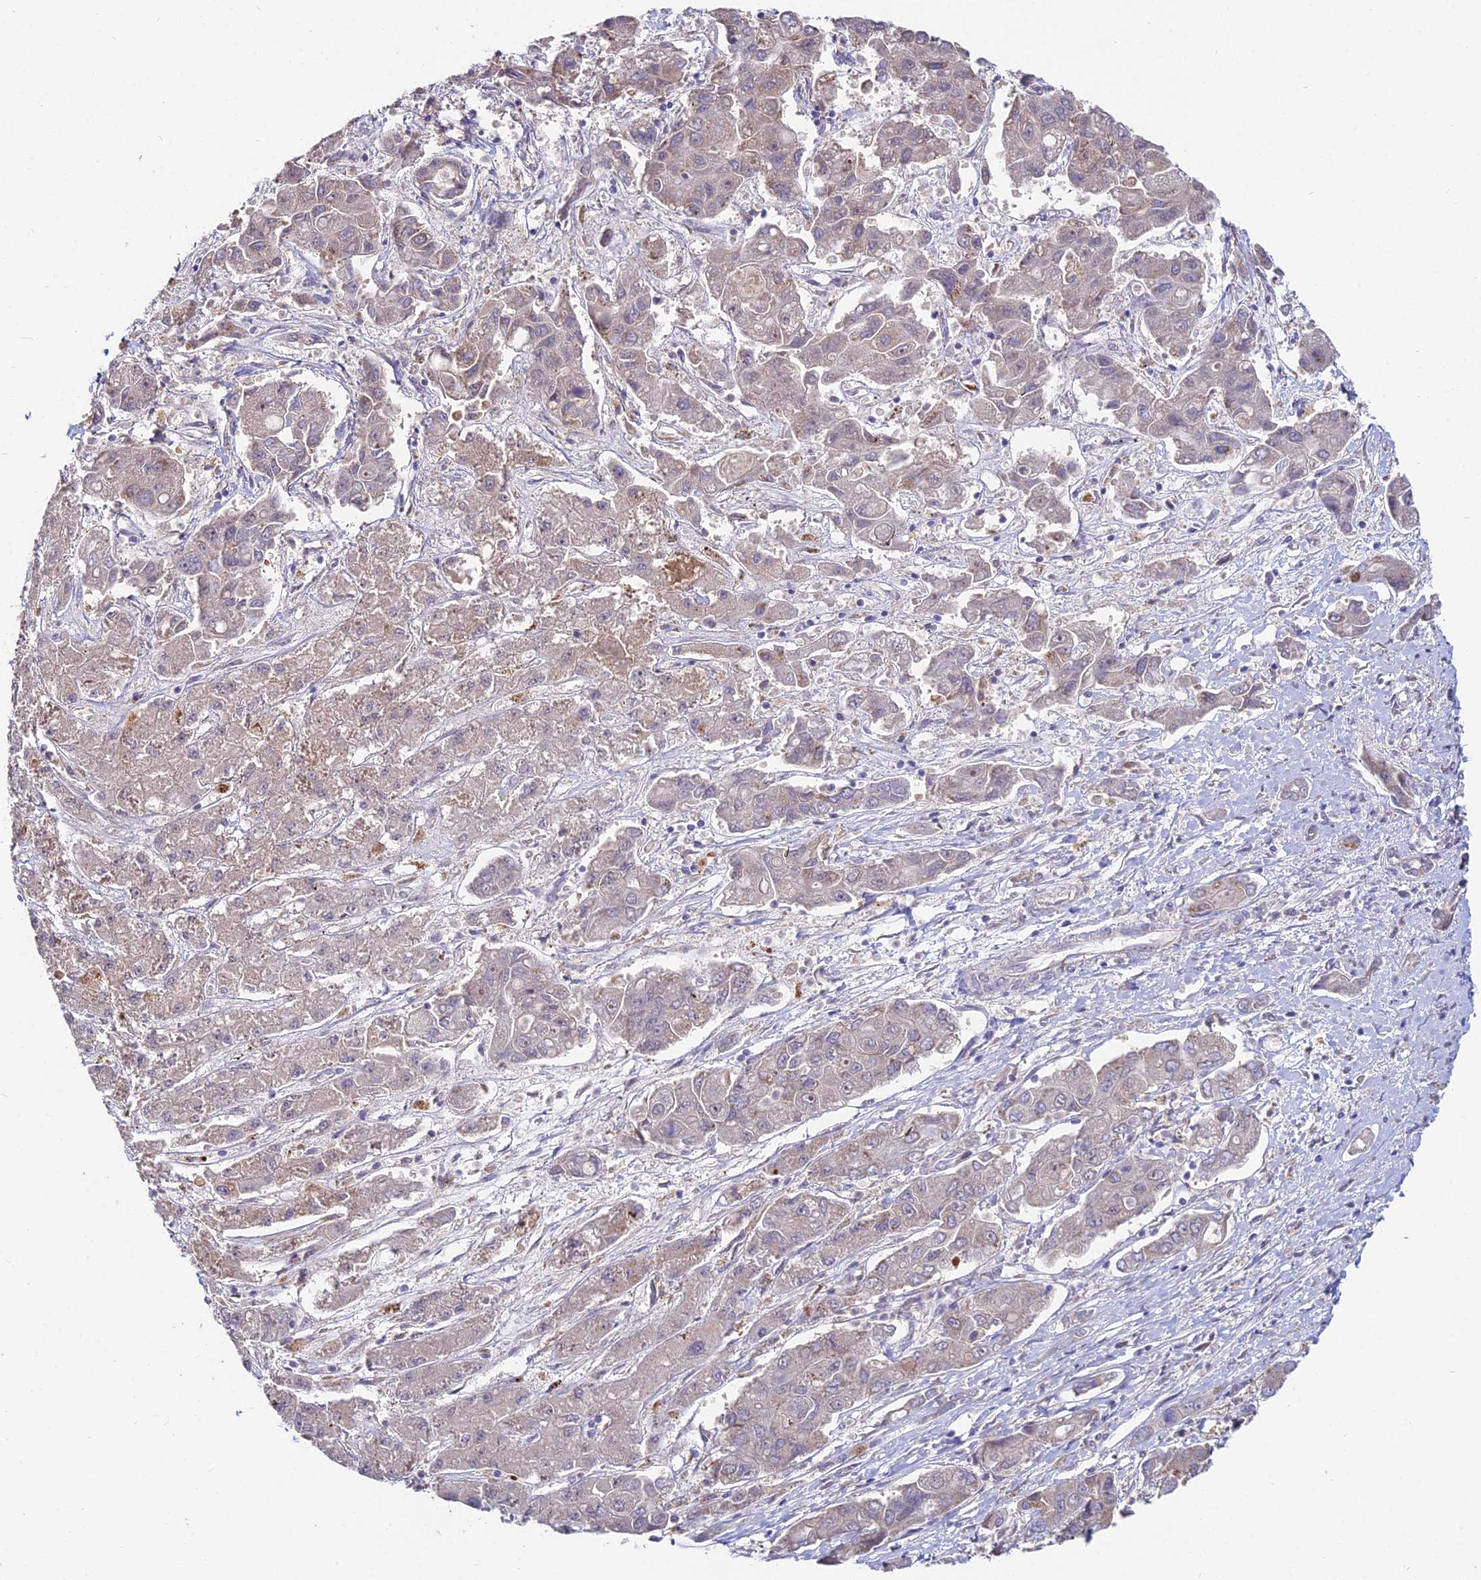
{"staining": {"intensity": "weak", "quantity": "<25%", "location": "cytoplasmic/membranous"}, "tissue": "liver cancer", "cell_type": "Tumor cells", "image_type": "cancer", "snomed": [{"axis": "morphology", "description": "Cholangiocarcinoma"}, {"axis": "topography", "description": "Liver"}], "caption": "Cholangiocarcinoma (liver) stained for a protein using immunohistochemistry demonstrates no positivity tumor cells.", "gene": "WDR43", "patient": {"sex": "male", "age": 67}}